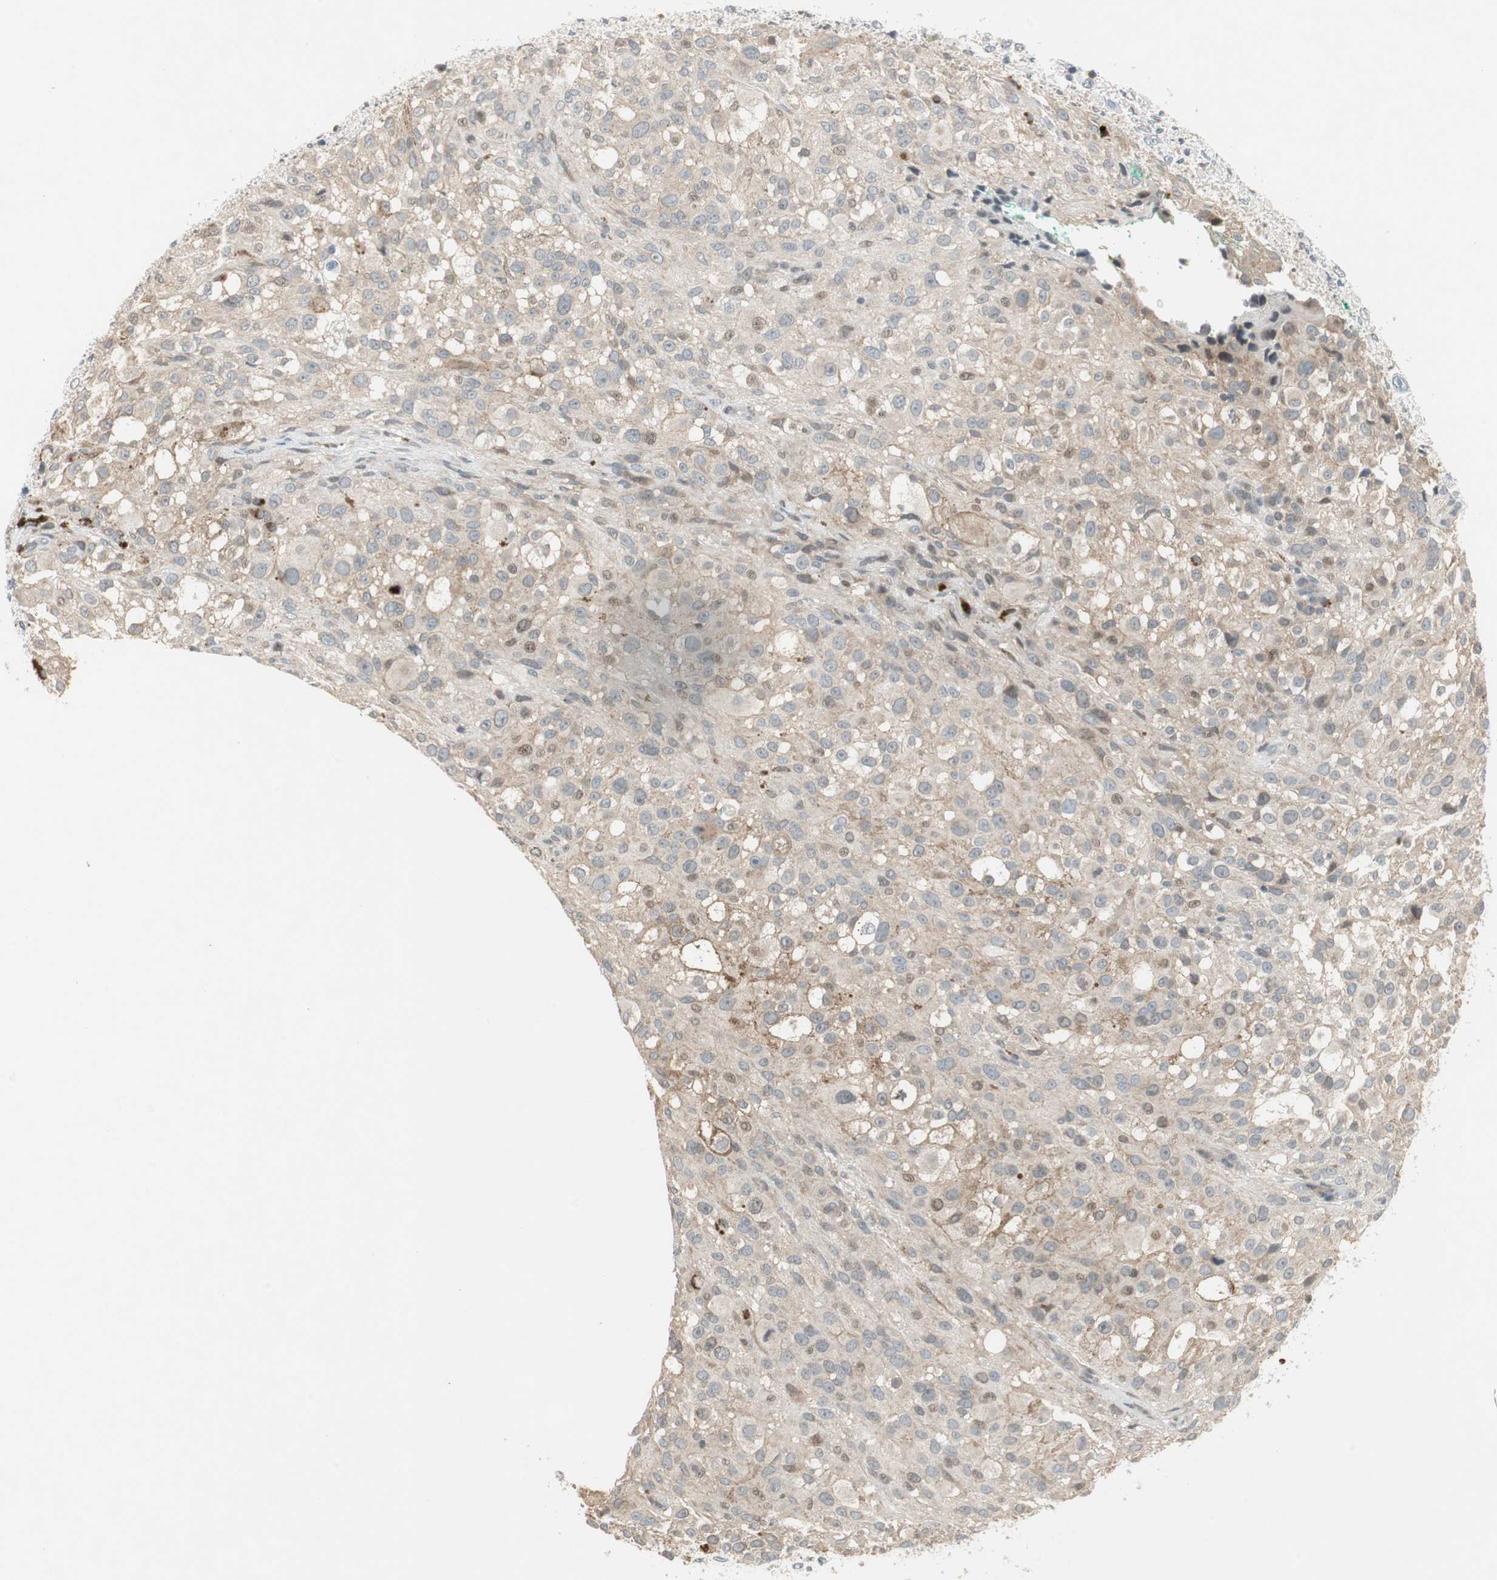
{"staining": {"intensity": "weak", "quantity": "<25%", "location": "cytoplasmic/membranous,nuclear"}, "tissue": "melanoma", "cell_type": "Tumor cells", "image_type": "cancer", "snomed": [{"axis": "morphology", "description": "Necrosis, NOS"}, {"axis": "morphology", "description": "Malignant melanoma, NOS"}, {"axis": "topography", "description": "Skin"}], "caption": "Human melanoma stained for a protein using IHC exhibits no positivity in tumor cells.", "gene": "SNX4", "patient": {"sex": "female", "age": 87}}